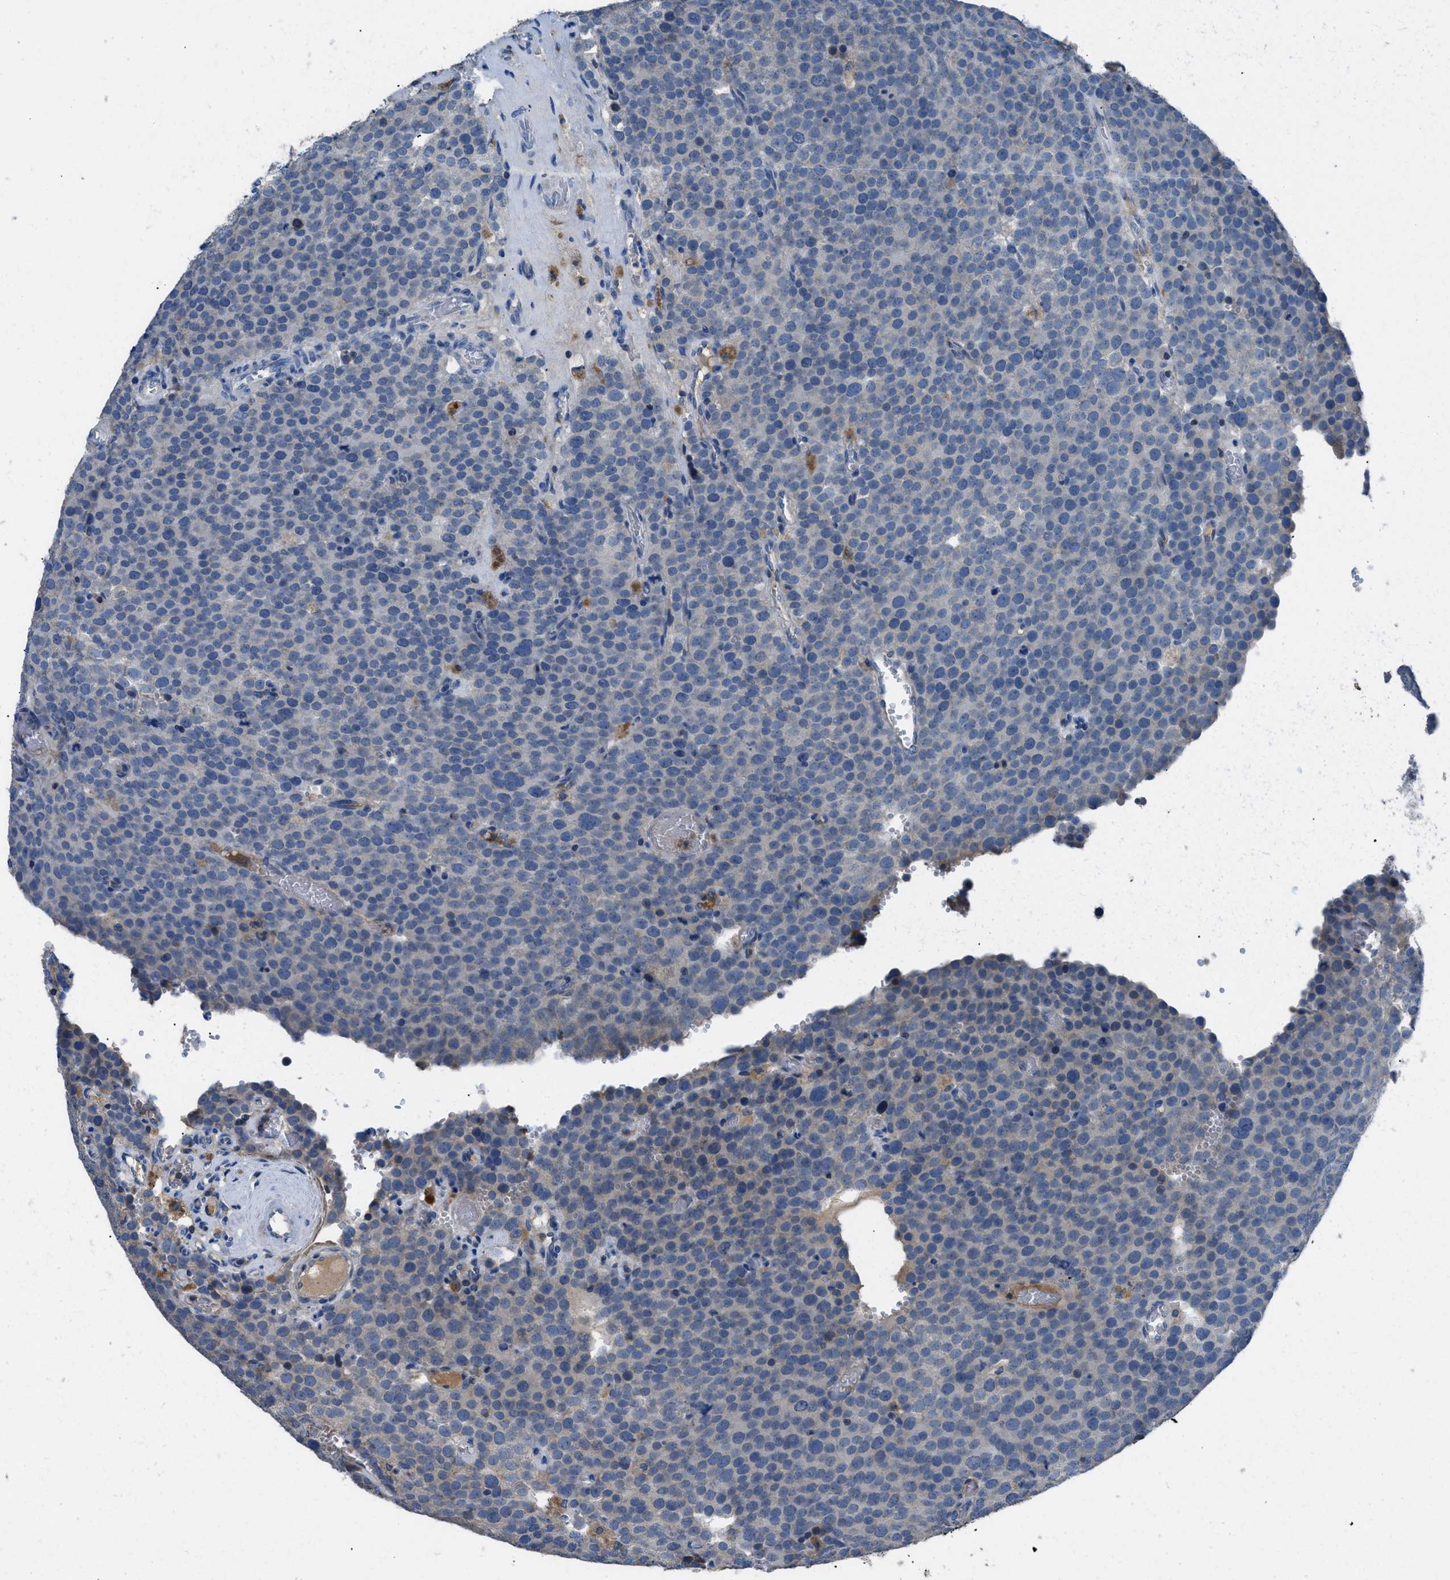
{"staining": {"intensity": "negative", "quantity": "none", "location": "none"}, "tissue": "testis cancer", "cell_type": "Tumor cells", "image_type": "cancer", "snomed": [{"axis": "morphology", "description": "Normal tissue, NOS"}, {"axis": "morphology", "description": "Seminoma, NOS"}, {"axis": "topography", "description": "Testis"}], "caption": "Immunohistochemistry of testis seminoma shows no staining in tumor cells. (Brightfield microscopy of DAB (3,3'-diaminobenzidine) immunohistochemistry (IHC) at high magnification).", "gene": "SGCZ", "patient": {"sex": "male", "age": 71}}